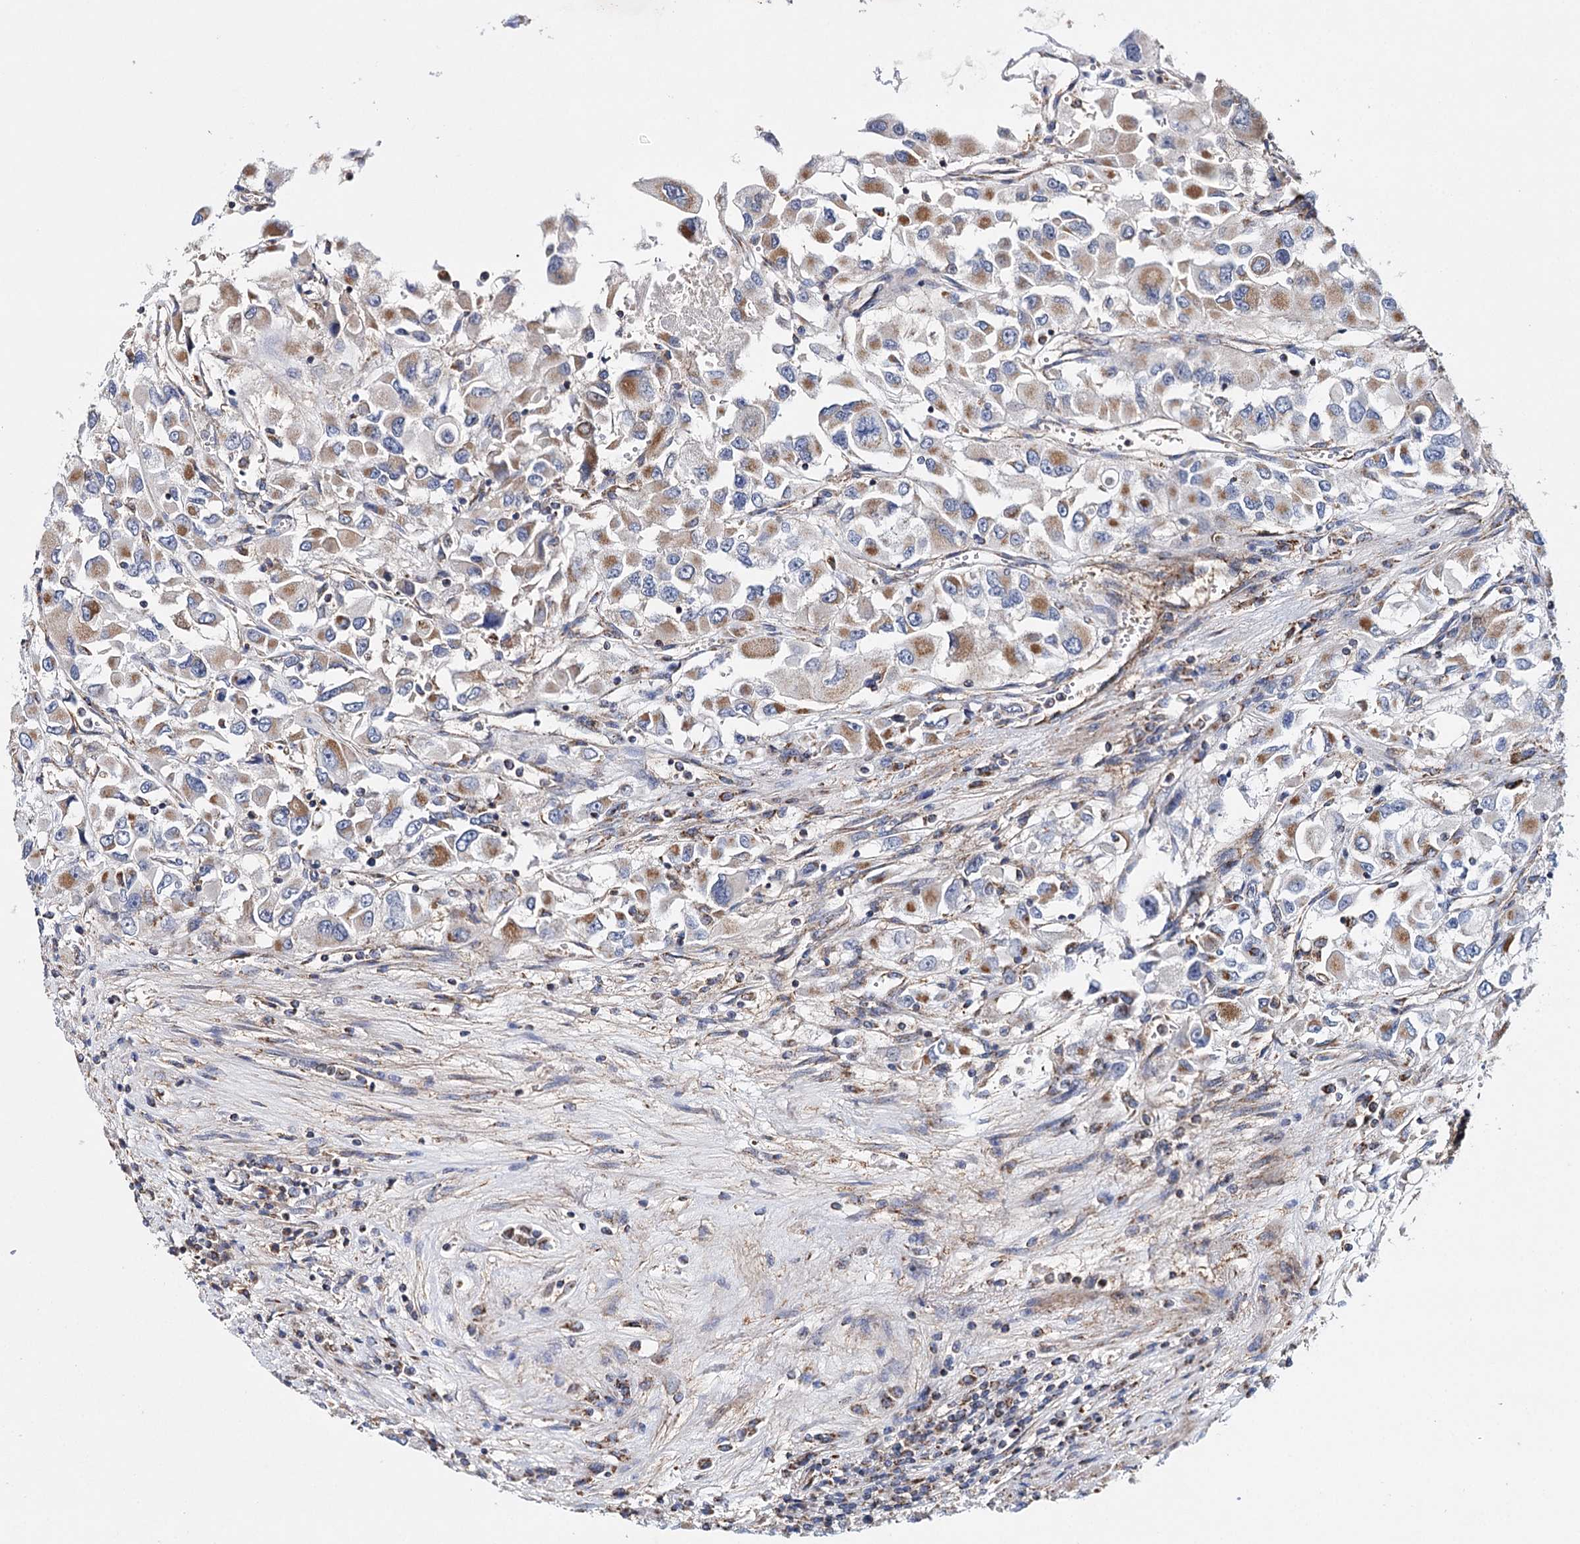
{"staining": {"intensity": "weak", "quantity": ">75%", "location": "cytoplasmic/membranous"}, "tissue": "renal cancer", "cell_type": "Tumor cells", "image_type": "cancer", "snomed": [{"axis": "morphology", "description": "Adenocarcinoma, NOS"}, {"axis": "topography", "description": "Kidney"}], "caption": "Immunohistochemical staining of renal cancer reveals low levels of weak cytoplasmic/membranous expression in approximately >75% of tumor cells. (Brightfield microscopy of DAB IHC at high magnification).", "gene": "CFAP46", "patient": {"sex": "female", "age": 52}}